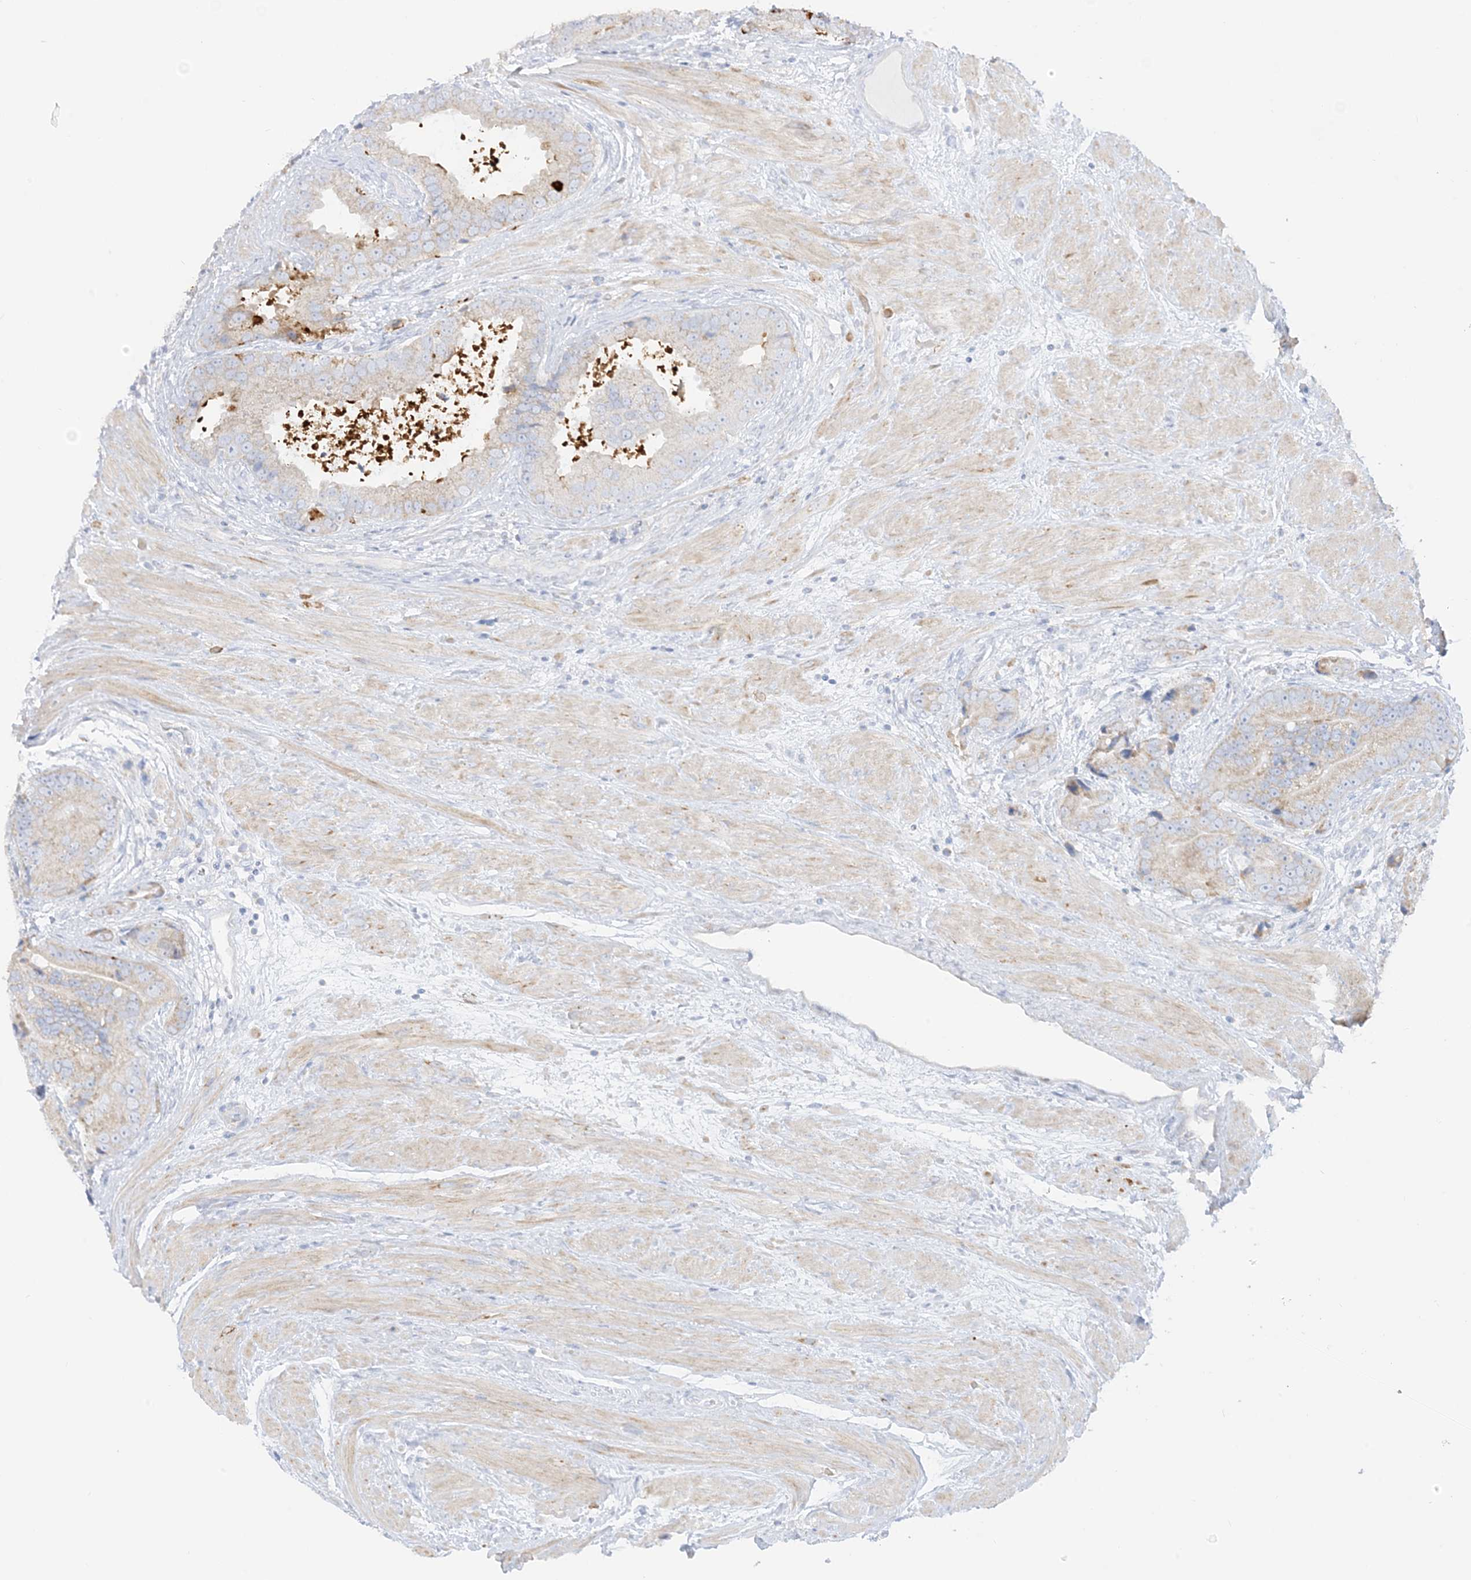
{"staining": {"intensity": "negative", "quantity": "none", "location": "none"}, "tissue": "prostate cancer", "cell_type": "Tumor cells", "image_type": "cancer", "snomed": [{"axis": "morphology", "description": "Adenocarcinoma, High grade"}, {"axis": "topography", "description": "Prostate"}], "caption": "Tumor cells show no significant positivity in adenocarcinoma (high-grade) (prostate). (Stains: DAB (3,3'-diaminobenzidine) immunohistochemistry (IHC) with hematoxylin counter stain, Microscopy: brightfield microscopy at high magnification).", "gene": "SLC26A3", "patient": {"sex": "male", "age": 70}}